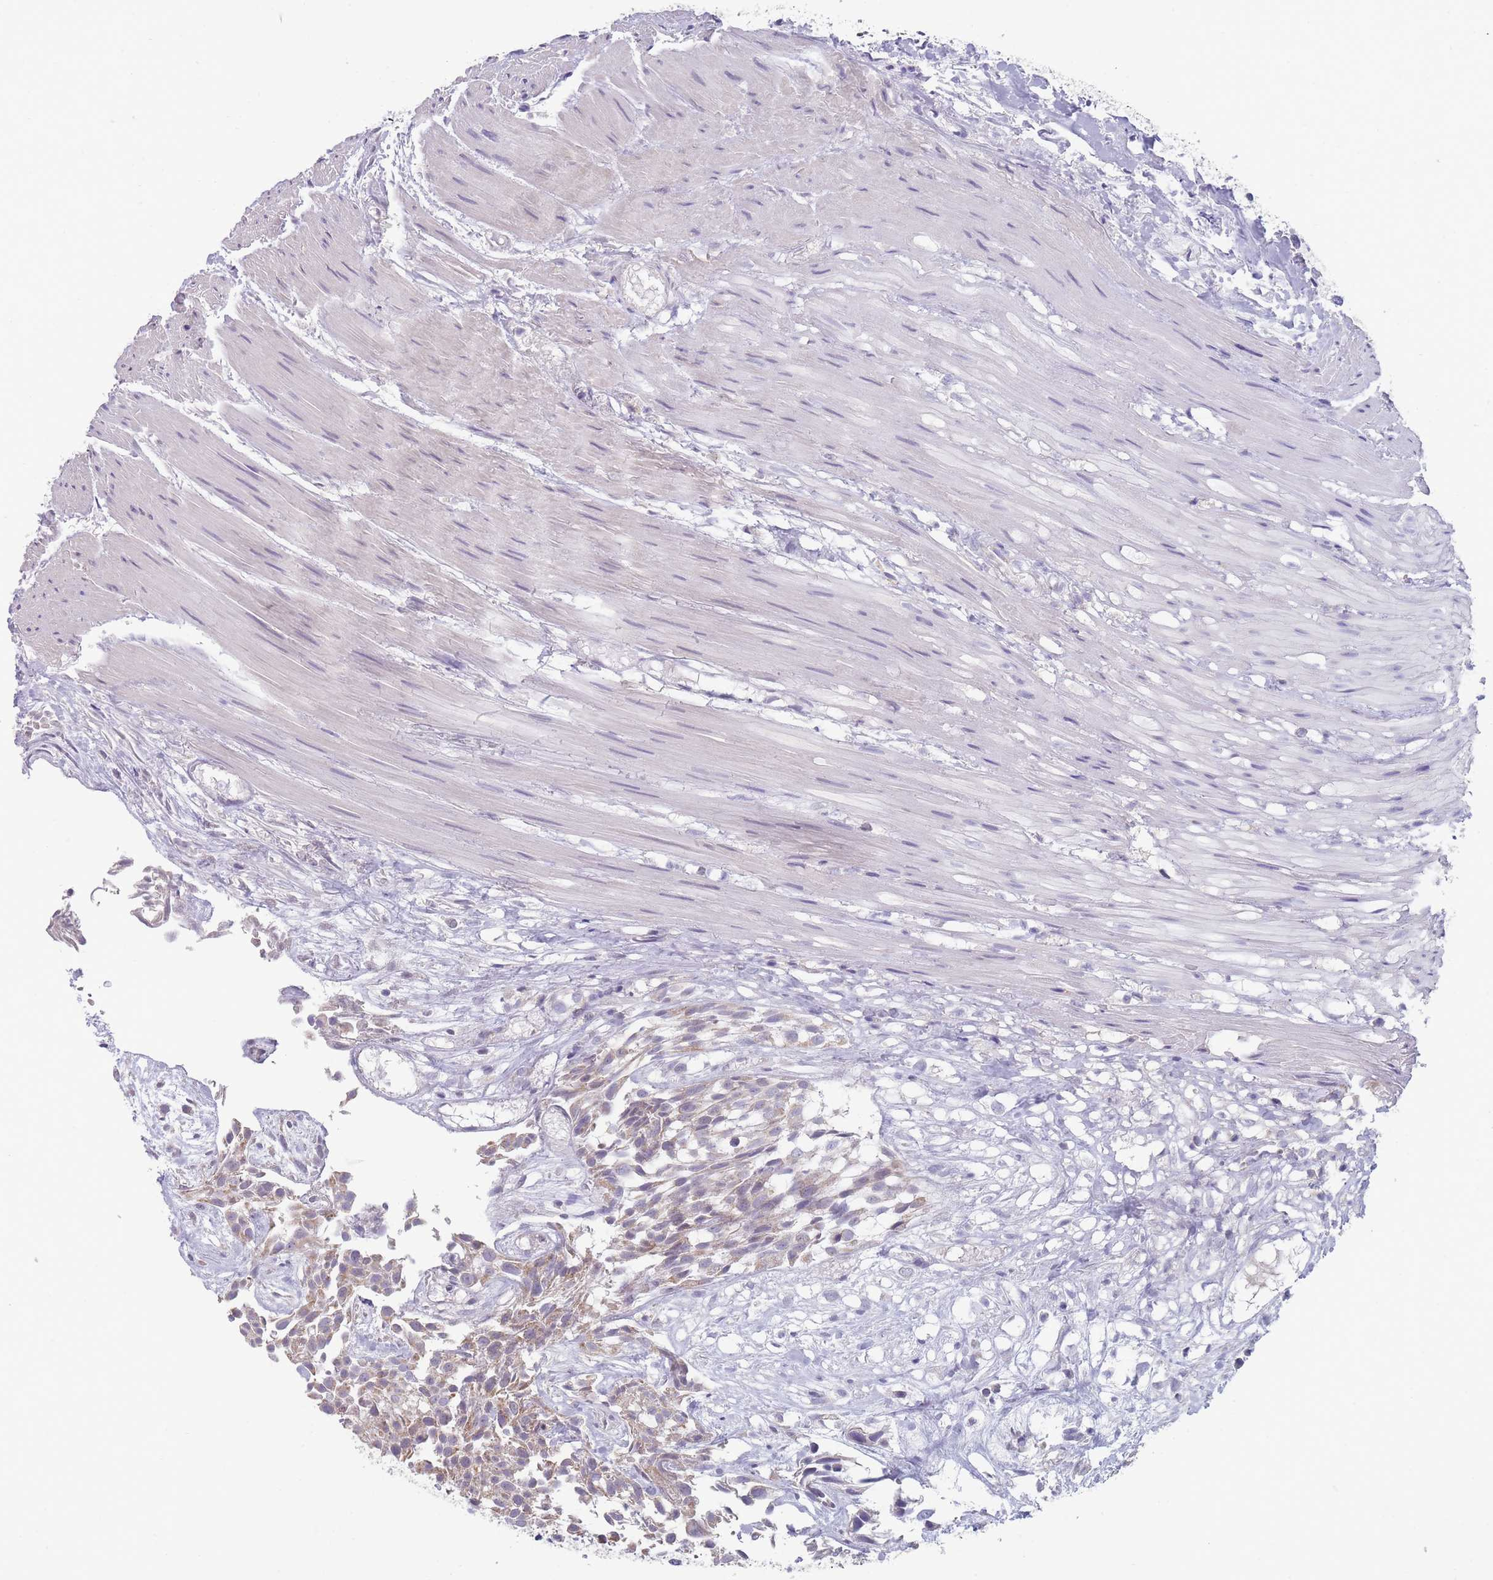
{"staining": {"intensity": "weak", "quantity": ">75%", "location": "cytoplasmic/membranous"}, "tissue": "urothelial cancer", "cell_type": "Tumor cells", "image_type": "cancer", "snomed": [{"axis": "morphology", "description": "Urothelial carcinoma, High grade"}, {"axis": "topography", "description": "Urinary bladder"}], "caption": "Brown immunohistochemical staining in human urothelial carcinoma (high-grade) exhibits weak cytoplasmic/membranous staining in approximately >75% of tumor cells.", "gene": "MRPS14", "patient": {"sex": "male", "age": 56}}